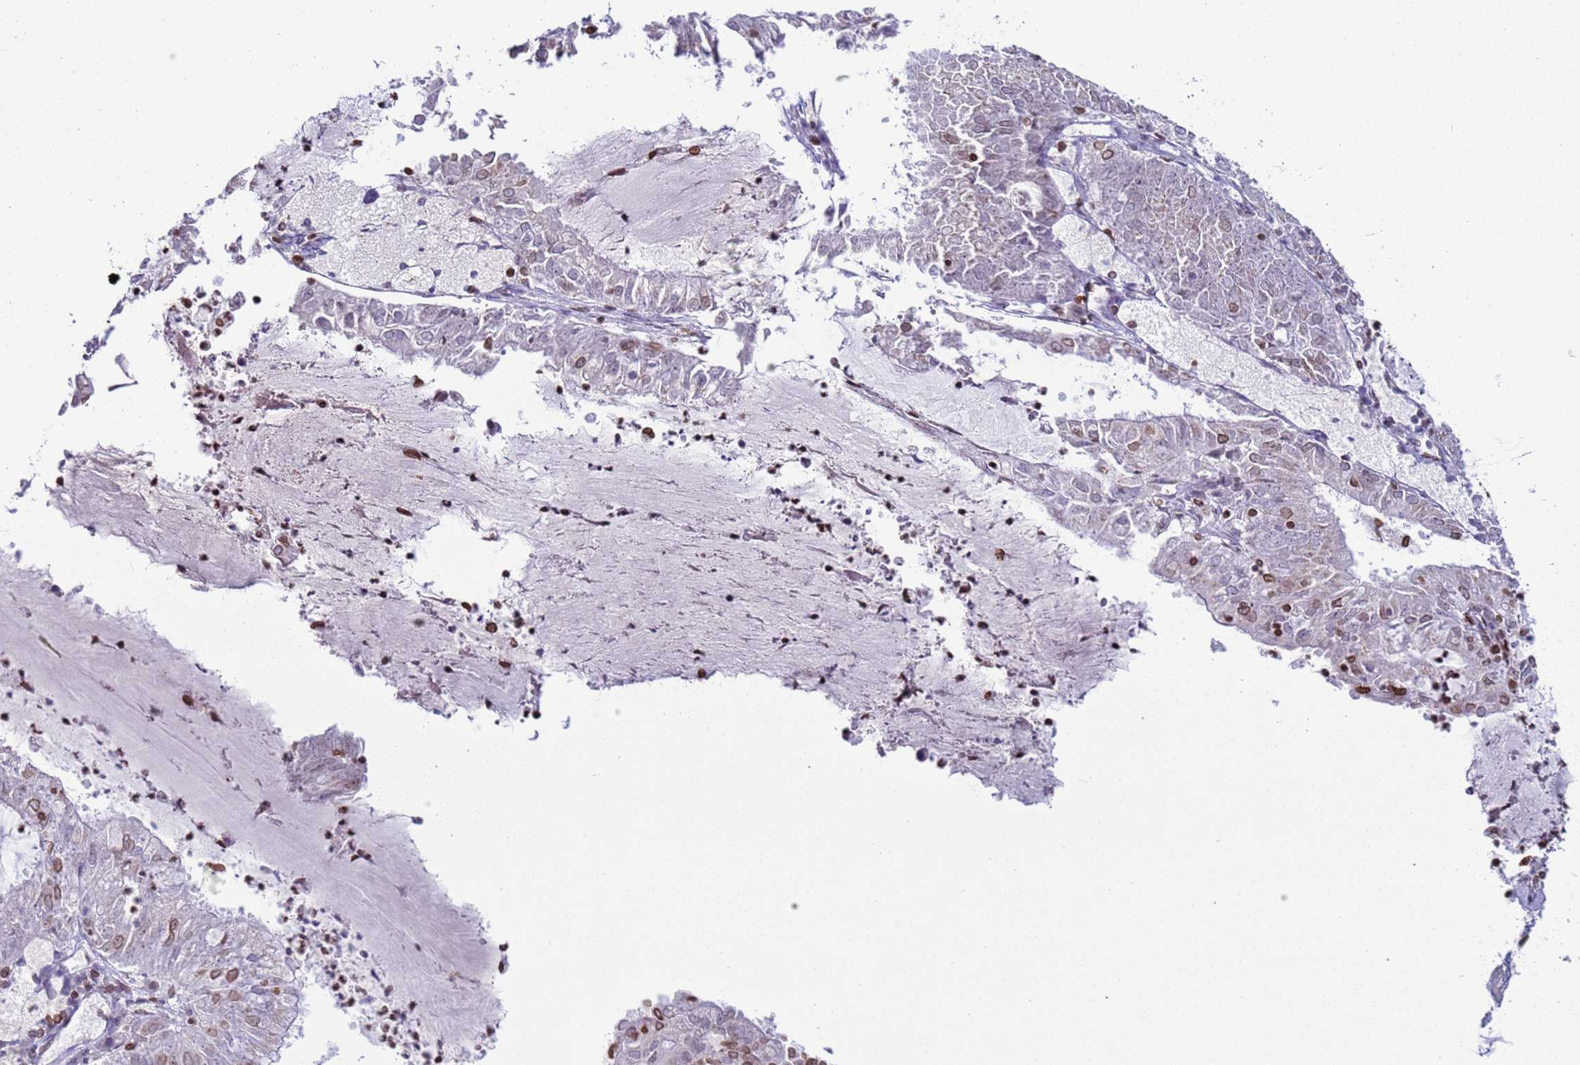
{"staining": {"intensity": "moderate", "quantity": "<25%", "location": "cytoplasmic/membranous,nuclear"}, "tissue": "endometrial cancer", "cell_type": "Tumor cells", "image_type": "cancer", "snomed": [{"axis": "morphology", "description": "Adenocarcinoma, NOS"}, {"axis": "topography", "description": "Endometrium"}], "caption": "Approximately <25% of tumor cells in human adenocarcinoma (endometrial) reveal moderate cytoplasmic/membranous and nuclear protein expression as visualized by brown immunohistochemical staining.", "gene": "DHX37", "patient": {"sex": "female", "age": 57}}